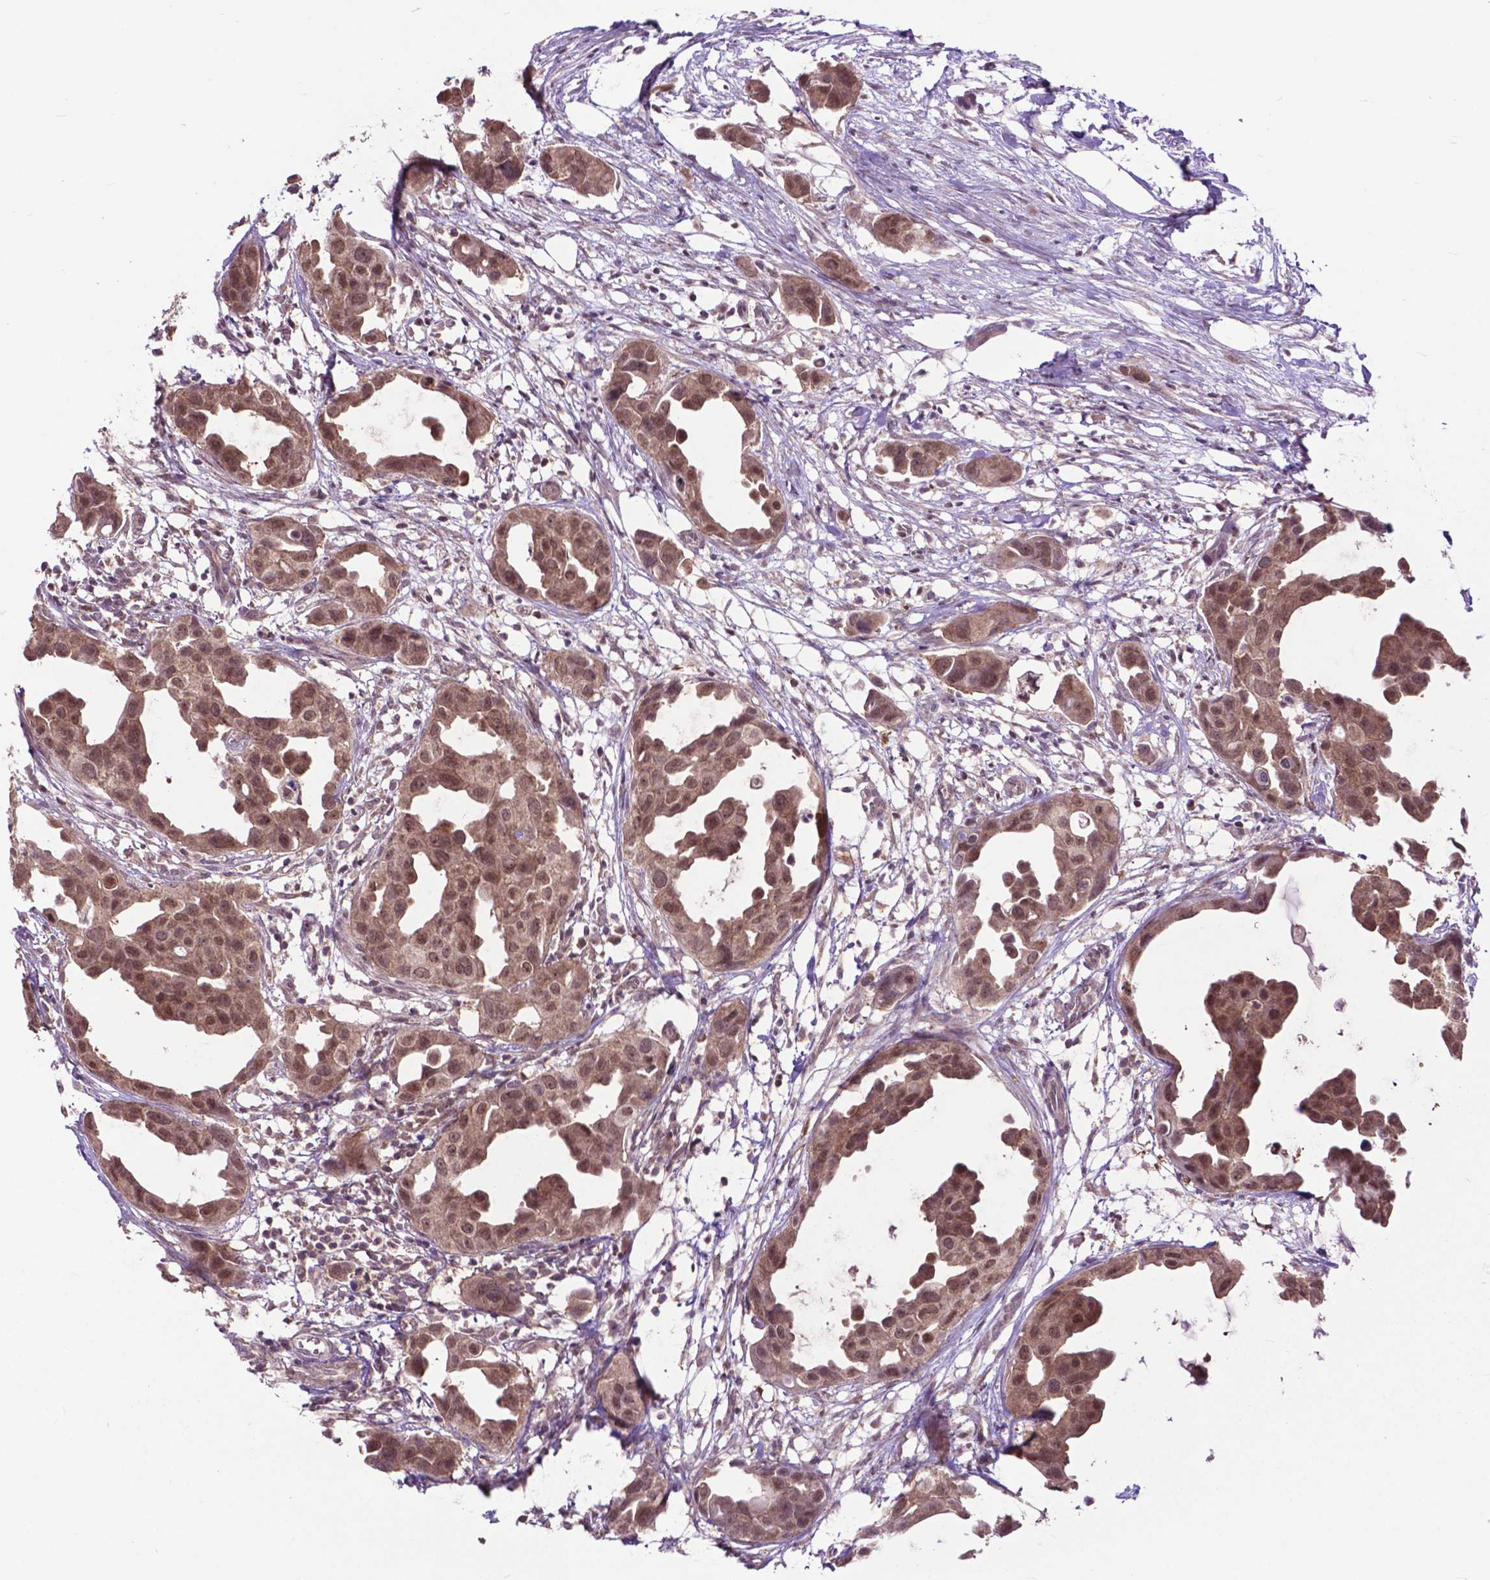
{"staining": {"intensity": "moderate", "quantity": ">75%", "location": "cytoplasmic/membranous,nuclear"}, "tissue": "breast cancer", "cell_type": "Tumor cells", "image_type": "cancer", "snomed": [{"axis": "morphology", "description": "Duct carcinoma"}, {"axis": "topography", "description": "Breast"}], "caption": "Moderate cytoplasmic/membranous and nuclear staining is identified in about >75% of tumor cells in breast cancer (invasive ductal carcinoma).", "gene": "OTUB1", "patient": {"sex": "female", "age": 38}}